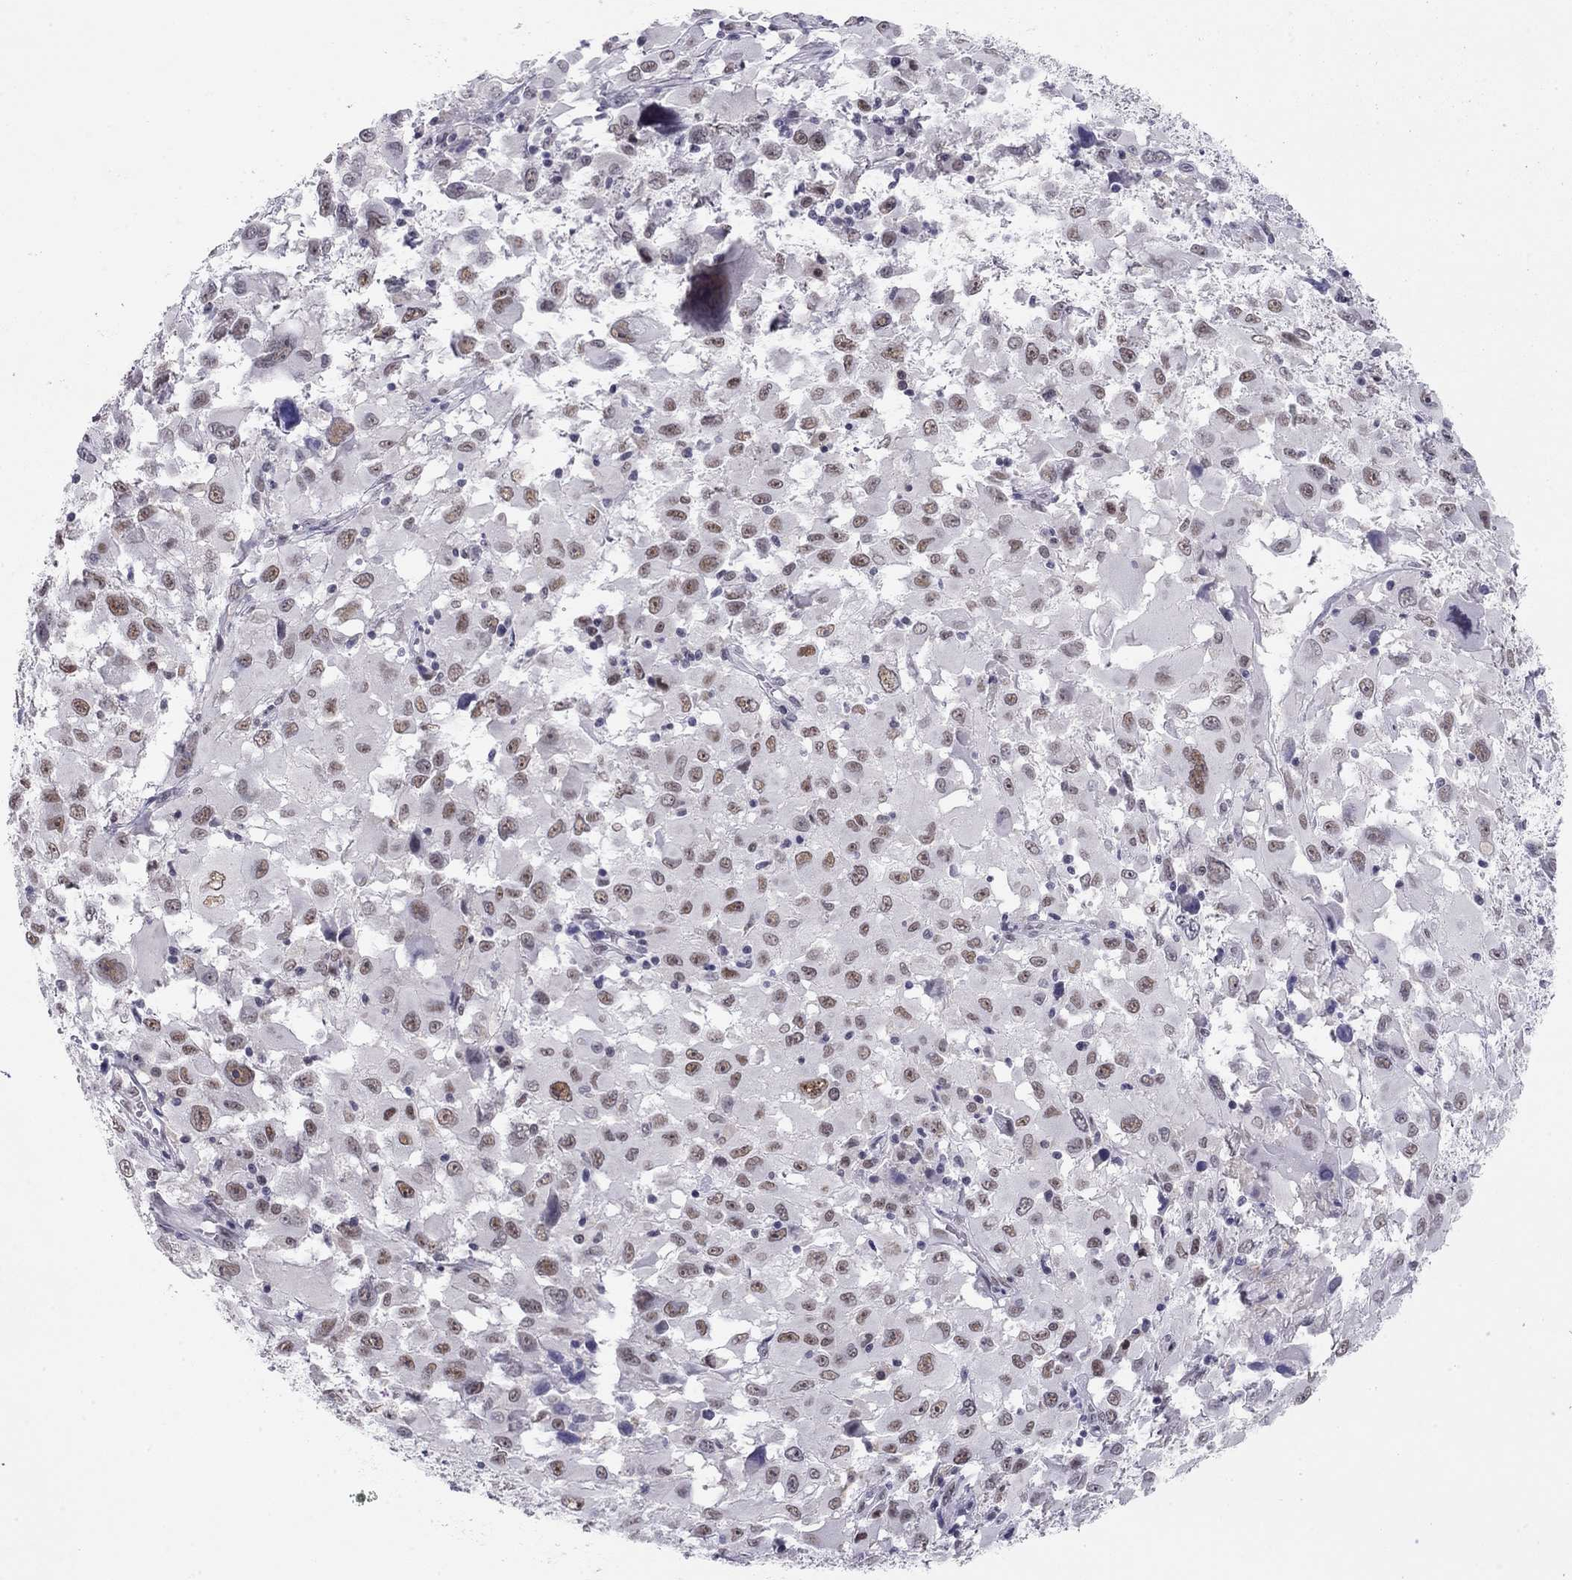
{"staining": {"intensity": "moderate", "quantity": ">75%", "location": "nuclear"}, "tissue": "melanoma", "cell_type": "Tumor cells", "image_type": "cancer", "snomed": [{"axis": "morphology", "description": "Malignant melanoma, Metastatic site"}, {"axis": "topography", "description": "Soft tissue"}], "caption": "Malignant melanoma (metastatic site) stained for a protein (brown) exhibits moderate nuclear positive positivity in about >75% of tumor cells.", "gene": "DOT1L", "patient": {"sex": "male", "age": 50}}